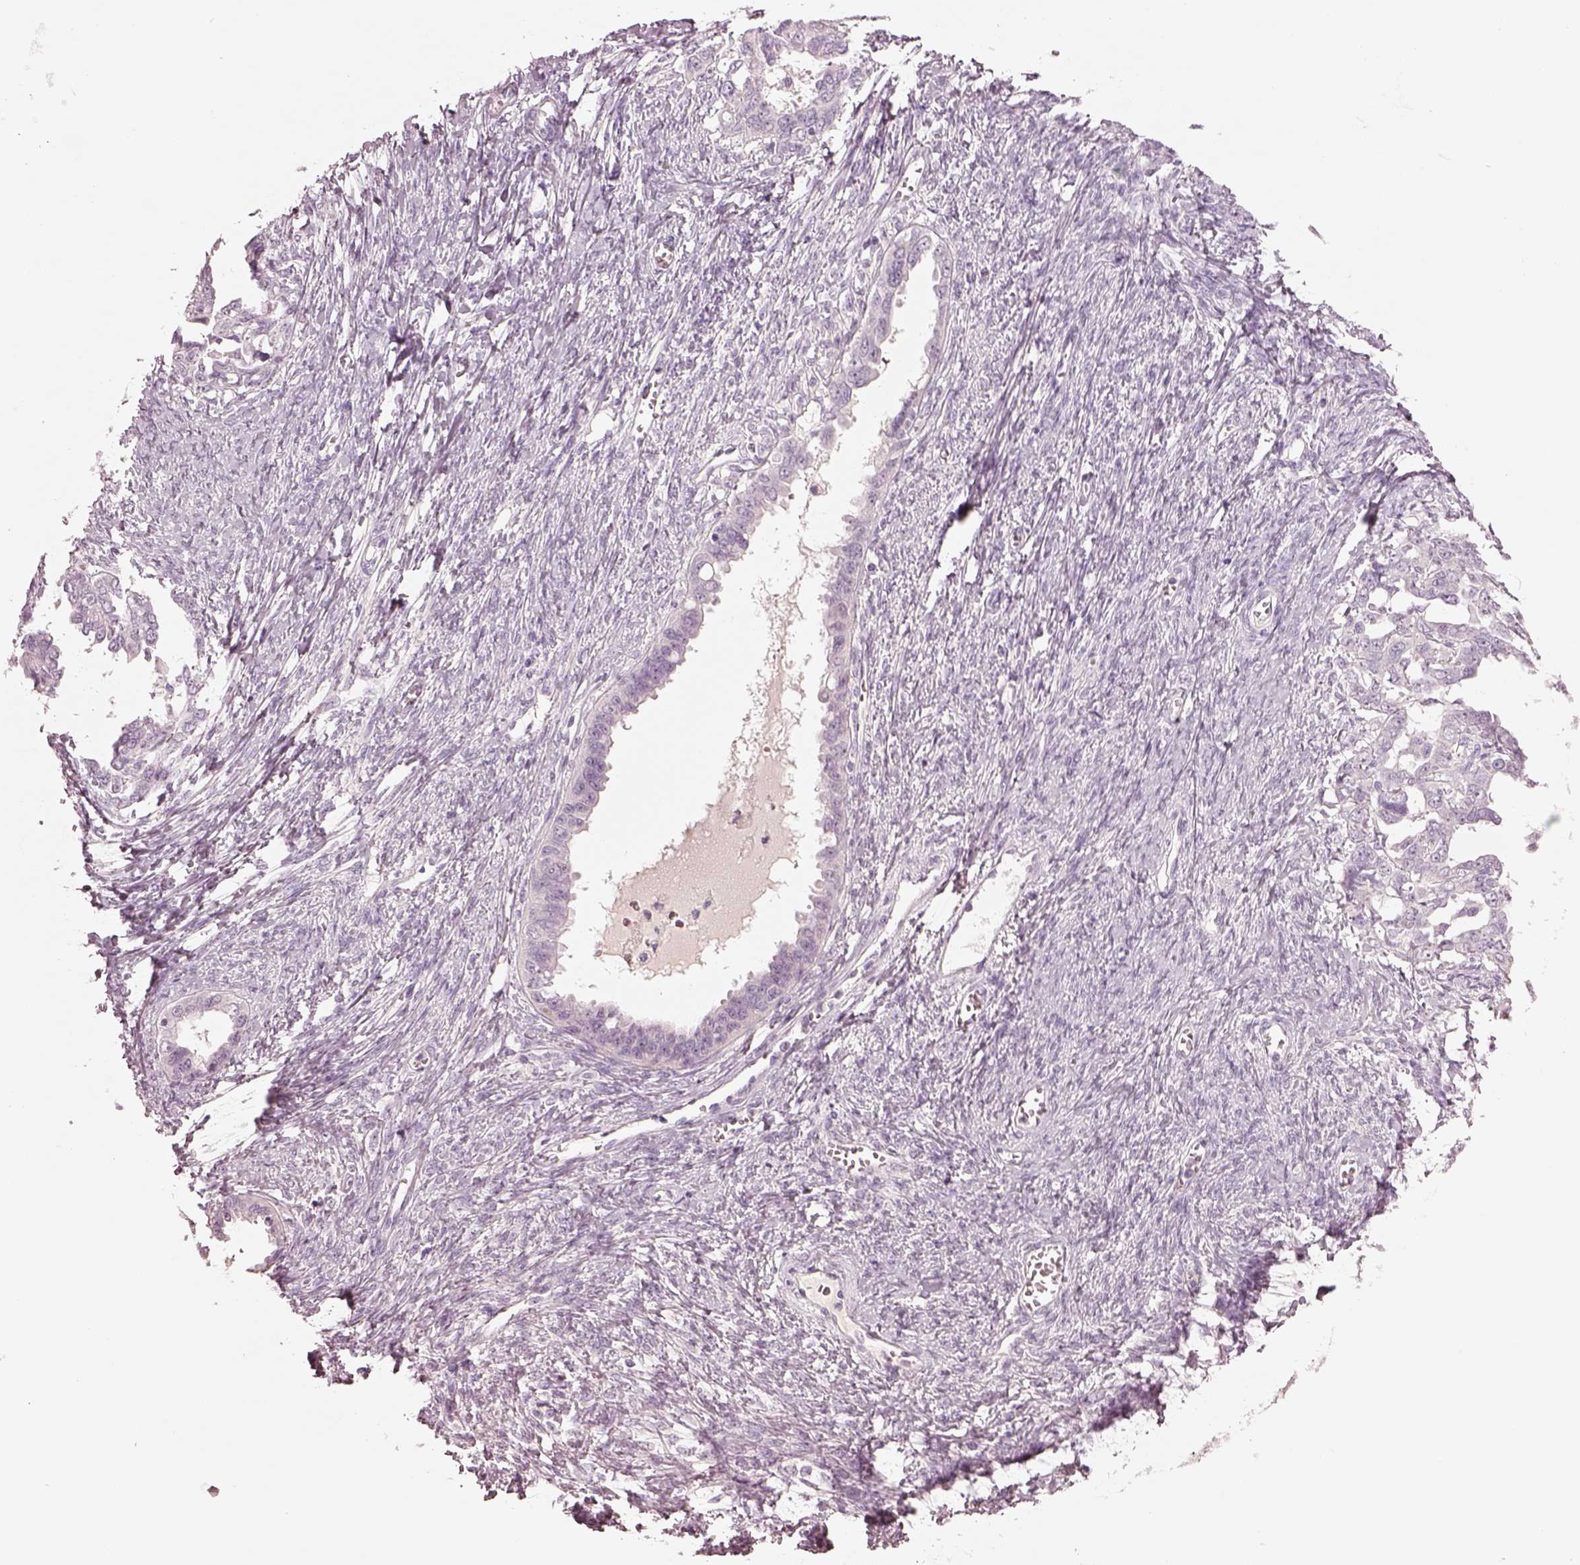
{"staining": {"intensity": "negative", "quantity": "none", "location": "none"}, "tissue": "ovarian cancer", "cell_type": "Tumor cells", "image_type": "cancer", "snomed": [{"axis": "morphology", "description": "Cystadenocarcinoma, serous, NOS"}, {"axis": "topography", "description": "Ovary"}], "caption": "Ovarian cancer (serous cystadenocarcinoma) stained for a protein using immunohistochemistry (IHC) reveals no expression tumor cells.", "gene": "SPATA6L", "patient": {"sex": "female", "age": 69}}